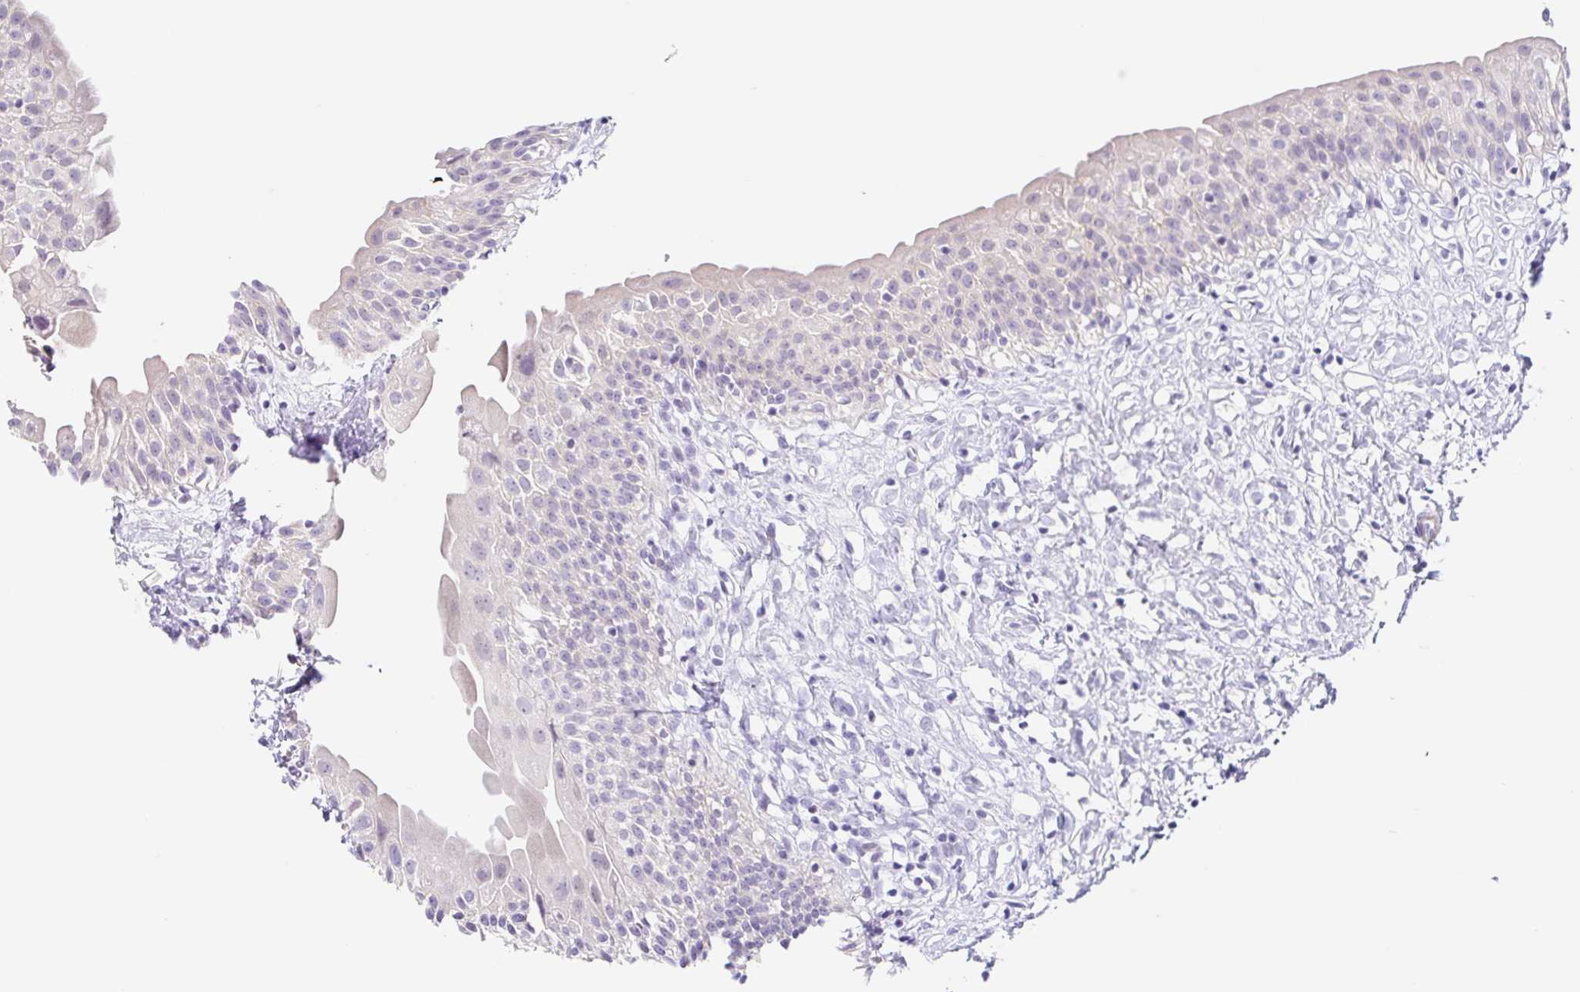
{"staining": {"intensity": "negative", "quantity": "none", "location": "none"}, "tissue": "urinary bladder", "cell_type": "Urothelial cells", "image_type": "normal", "snomed": [{"axis": "morphology", "description": "Normal tissue, NOS"}, {"axis": "topography", "description": "Urinary bladder"}], "caption": "IHC histopathology image of benign urinary bladder: urinary bladder stained with DAB shows no significant protein positivity in urothelial cells. (DAB IHC, high magnification).", "gene": "DCAF17", "patient": {"sex": "male", "age": 51}}